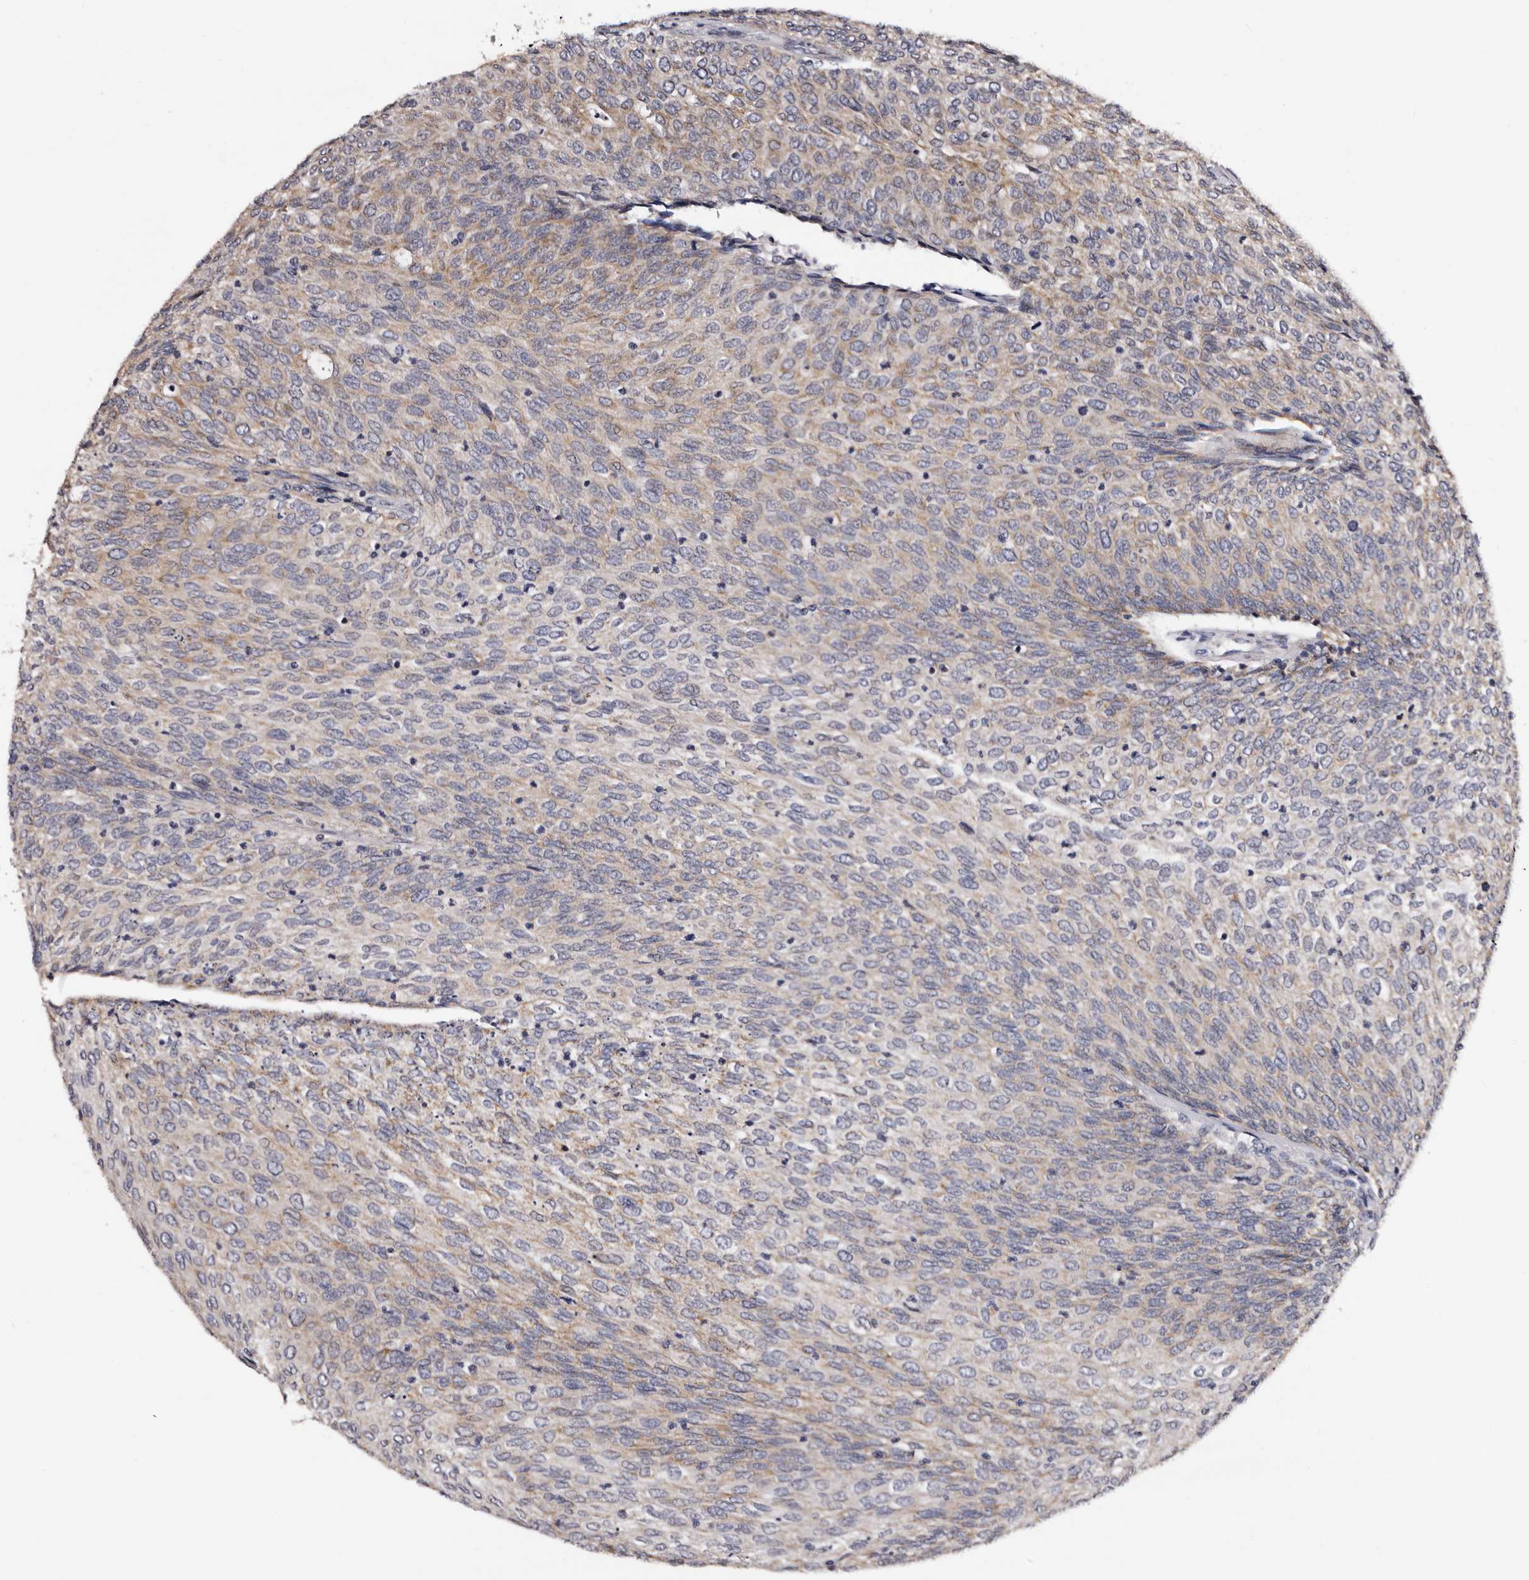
{"staining": {"intensity": "weak", "quantity": ">75%", "location": "cytoplasmic/membranous"}, "tissue": "urothelial cancer", "cell_type": "Tumor cells", "image_type": "cancer", "snomed": [{"axis": "morphology", "description": "Urothelial carcinoma, Low grade"}, {"axis": "topography", "description": "Urinary bladder"}], "caption": "Weak cytoplasmic/membranous protein positivity is identified in approximately >75% of tumor cells in urothelial cancer.", "gene": "TAF4B", "patient": {"sex": "female", "age": 79}}